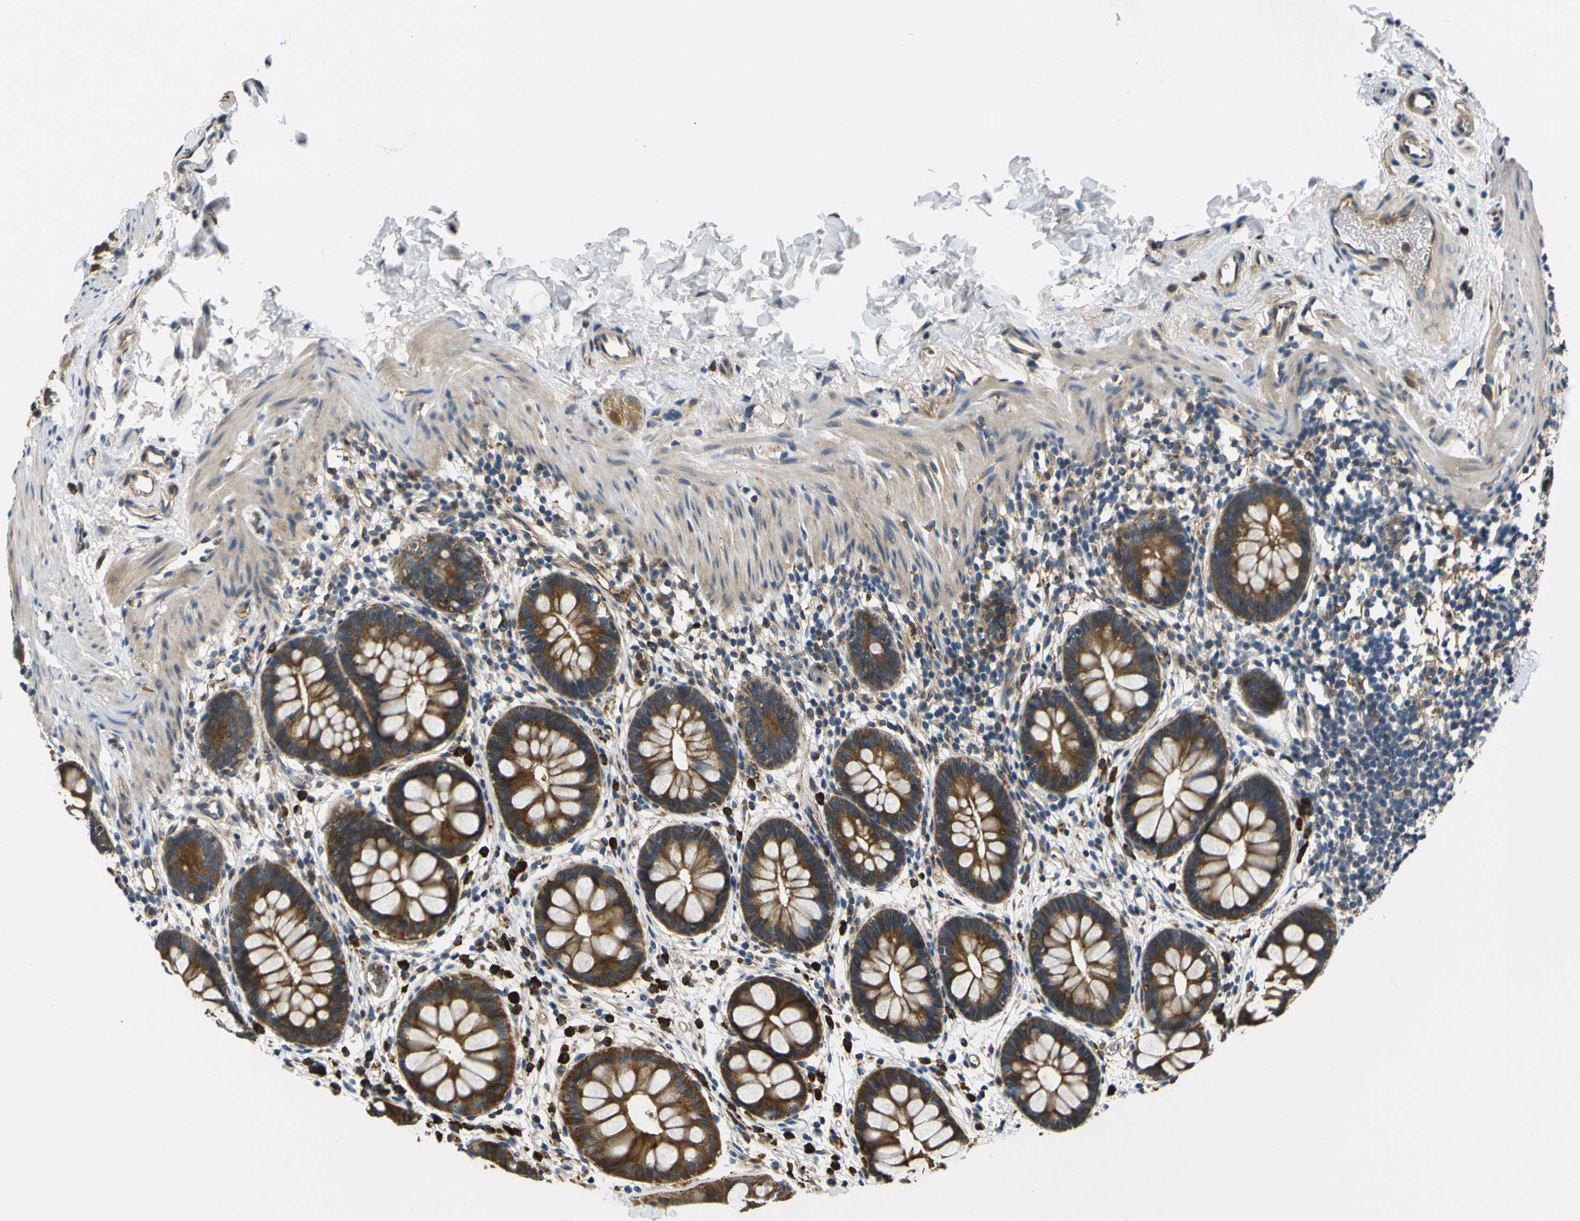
{"staining": {"intensity": "strong", "quantity": ">75%", "location": "cytoplasmic/membranous"}, "tissue": "rectum", "cell_type": "Glandular cells", "image_type": "normal", "snomed": [{"axis": "morphology", "description": "Normal tissue, NOS"}, {"axis": "topography", "description": "Rectum"}], "caption": "This image demonstrates unremarkable rectum stained with immunohistochemistry to label a protein in brown. The cytoplasmic/membranous of glandular cells show strong positivity for the protein. Nuclei are counter-stained blue.", "gene": "RAB1B", "patient": {"sex": "female", "age": 24}}